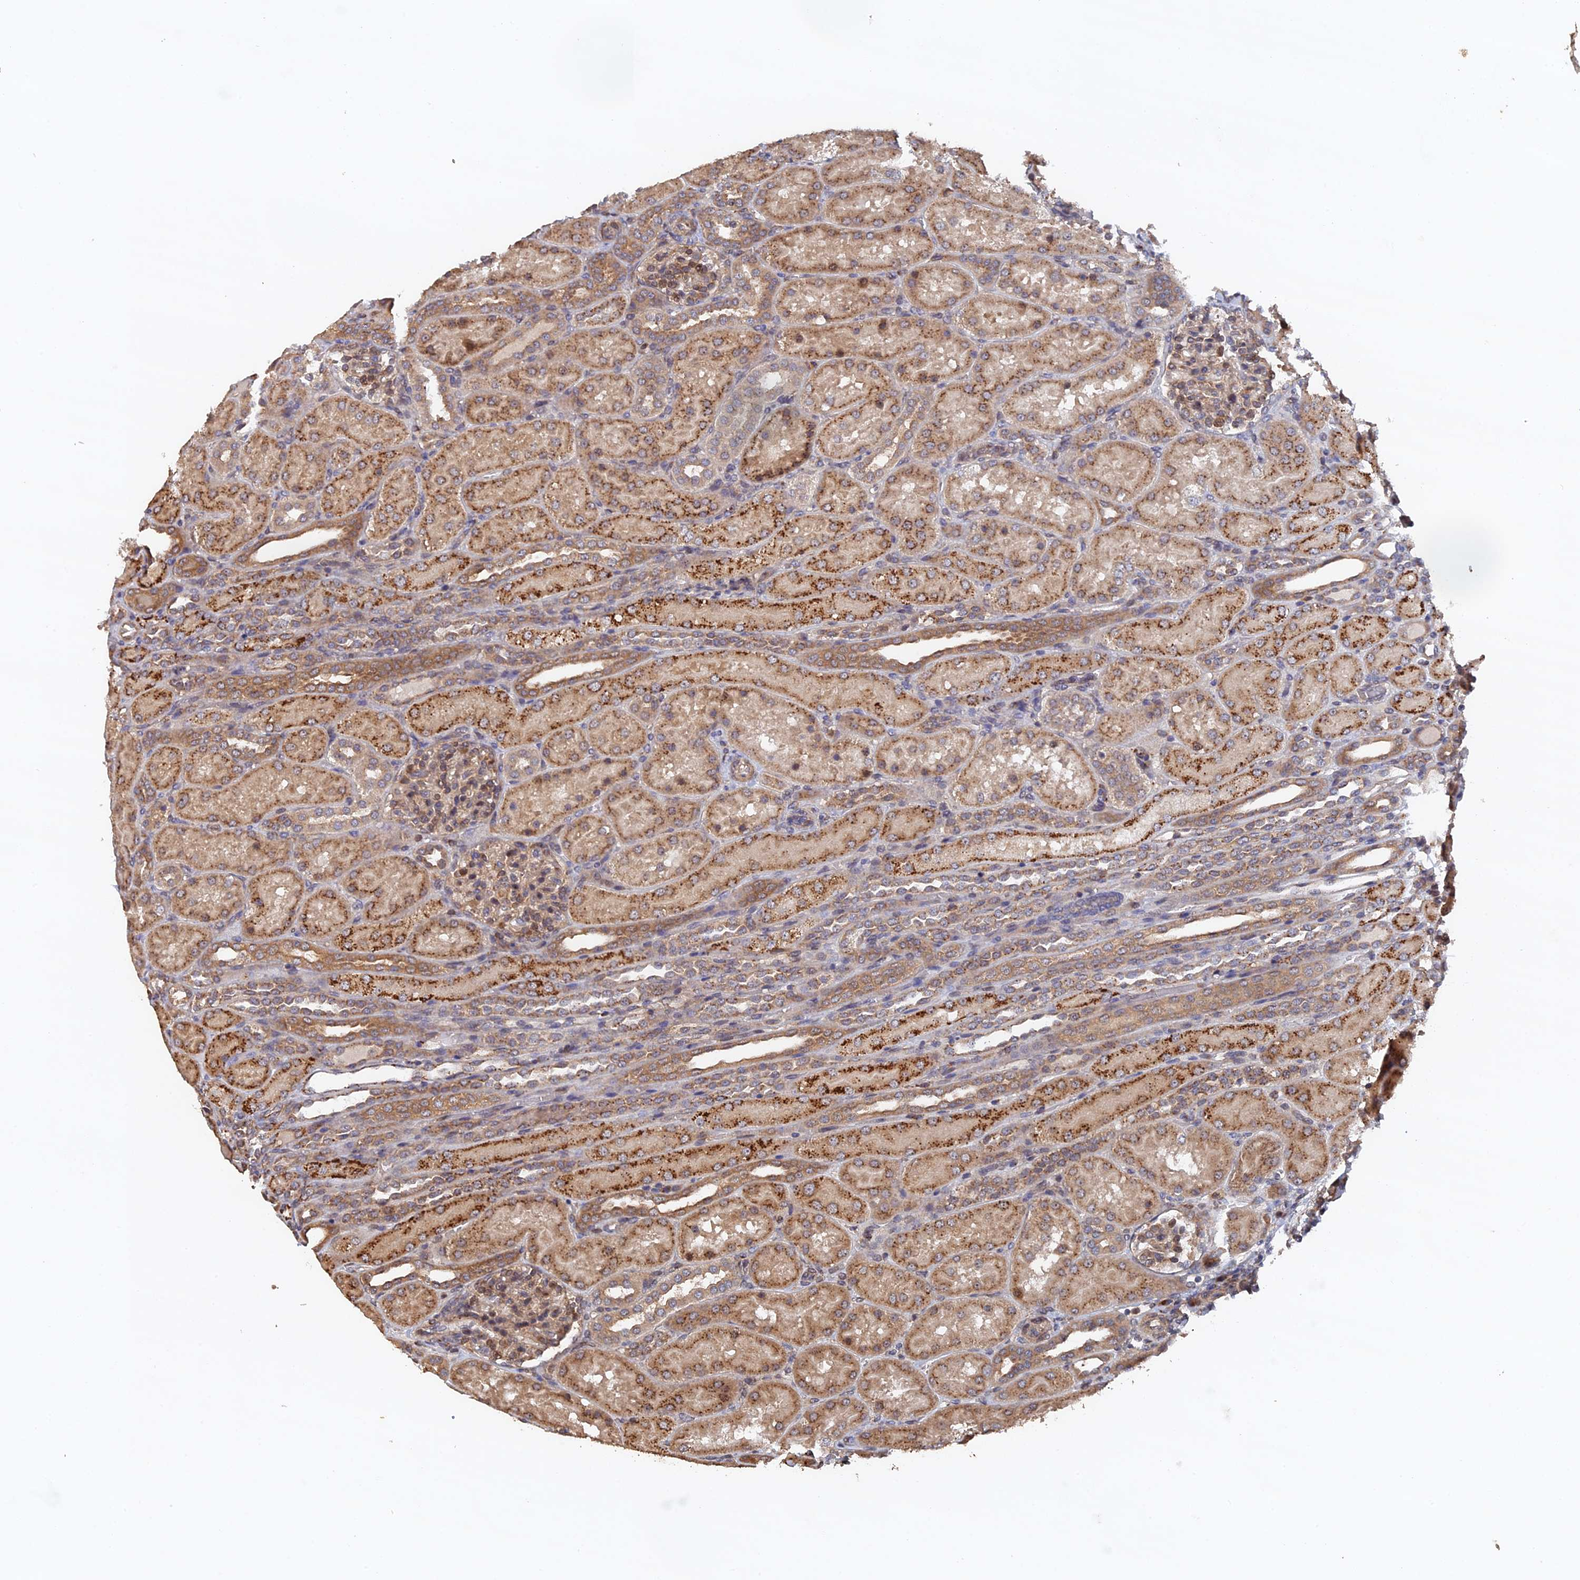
{"staining": {"intensity": "moderate", "quantity": "25%-75%", "location": "cytoplasmic/membranous"}, "tissue": "kidney", "cell_type": "Cells in glomeruli", "image_type": "normal", "snomed": [{"axis": "morphology", "description": "Normal tissue, NOS"}, {"axis": "topography", "description": "Kidney"}], "caption": "Immunohistochemistry histopathology image of normal kidney: human kidney stained using immunohistochemistry demonstrates medium levels of moderate protein expression localized specifically in the cytoplasmic/membranous of cells in glomeruli, appearing as a cytoplasmic/membranous brown color.", "gene": "VPS37C", "patient": {"sex": "male", "age": 1}}